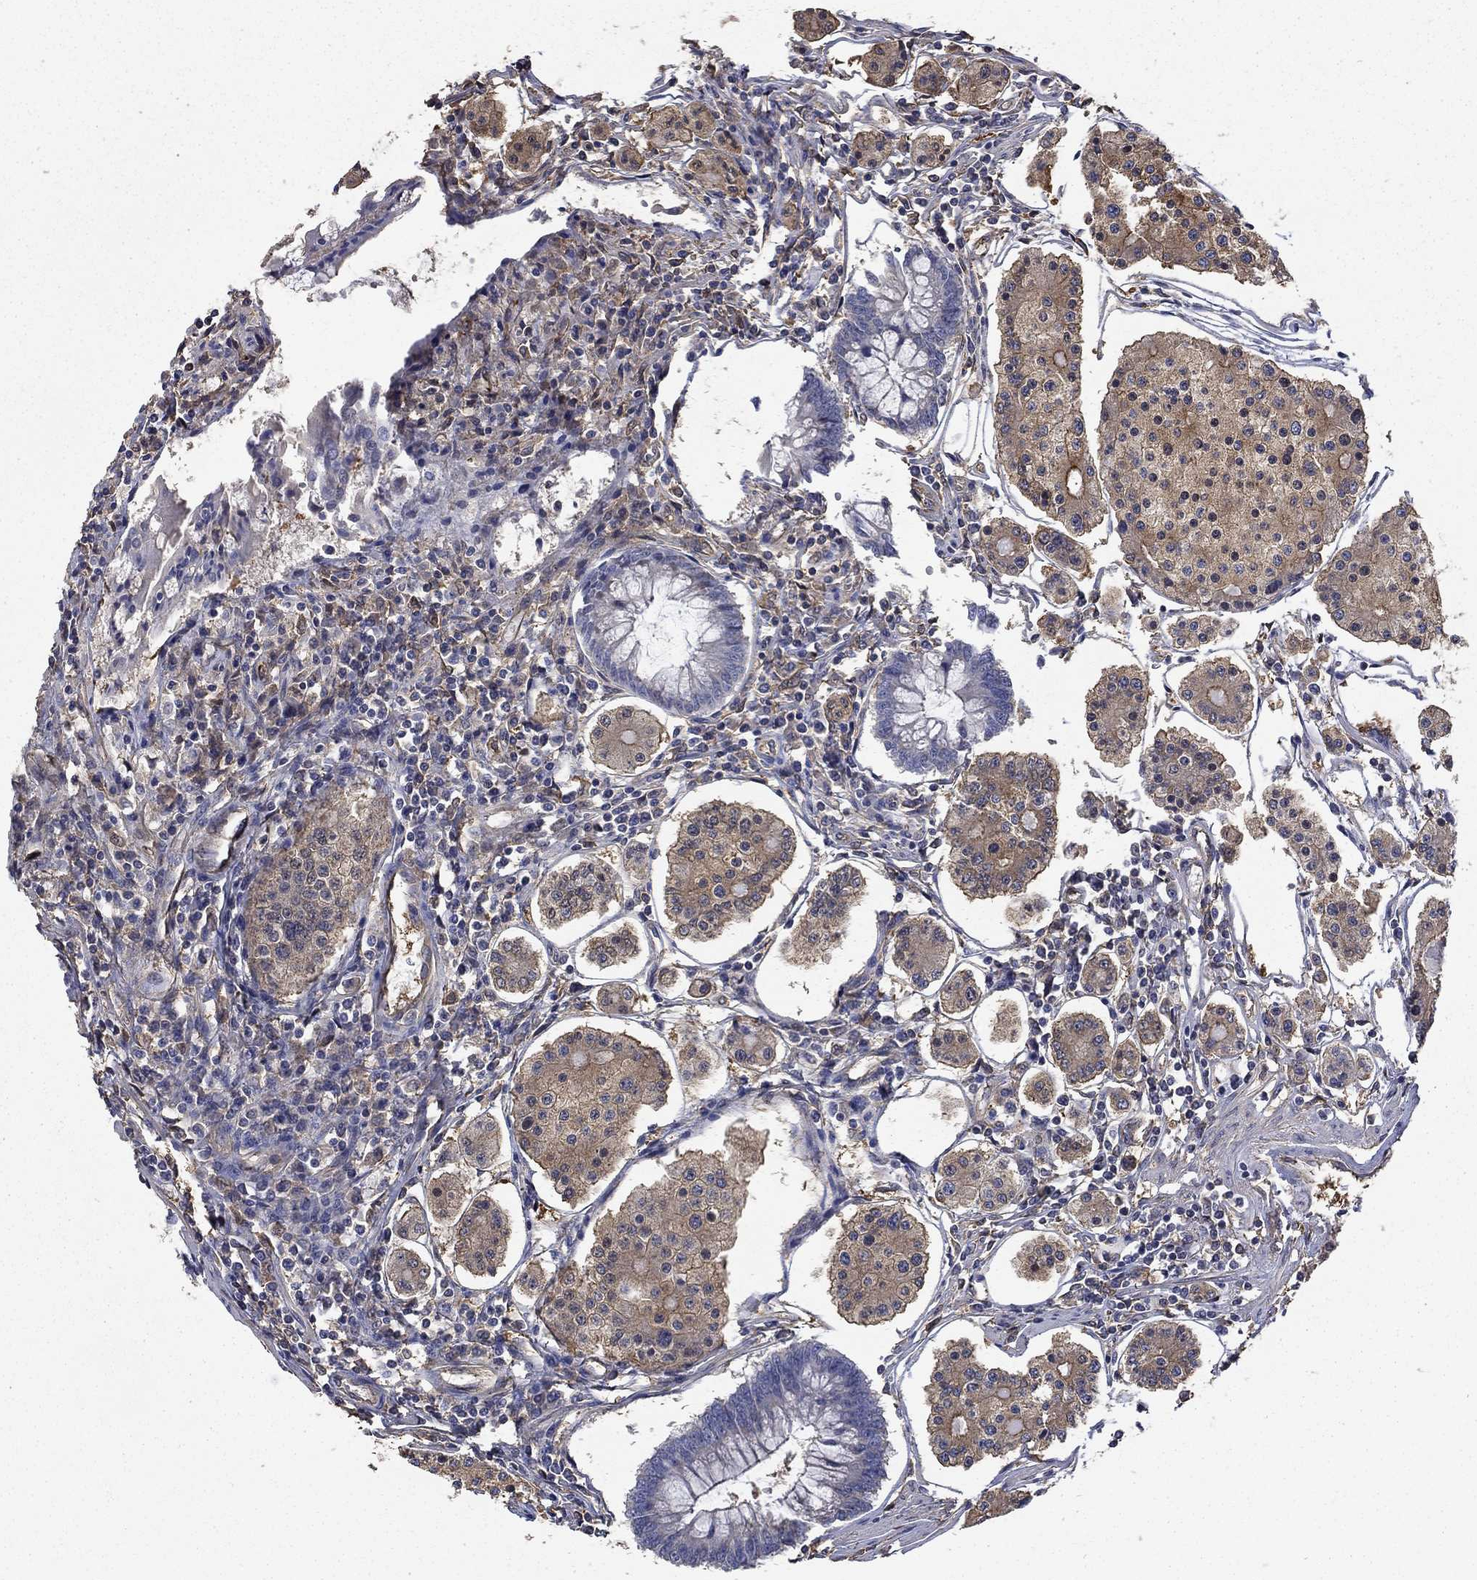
{"staining": {"intensity": "moderate", "quantity": "25%-75%", "location": "cytoplasmic/membranous"}, "tissue": "carcinoid", "cell_type": "Tumor cells", "image_type": "cancer", "snomed": [{"axis": "morphology", "description": "Carcinoid, malignant, NOS"}, {"axis": "topography", "description": "Small intestine"}], "caption": "Approximately 25%-75% of tumor cells in human carcinoid display moderate cytoplasmic/membranous protein positivity as visualized by brown immunohistochemical staining.", "gene": "DPYSL2", "patient": {"sex": "female", "age": 65}}